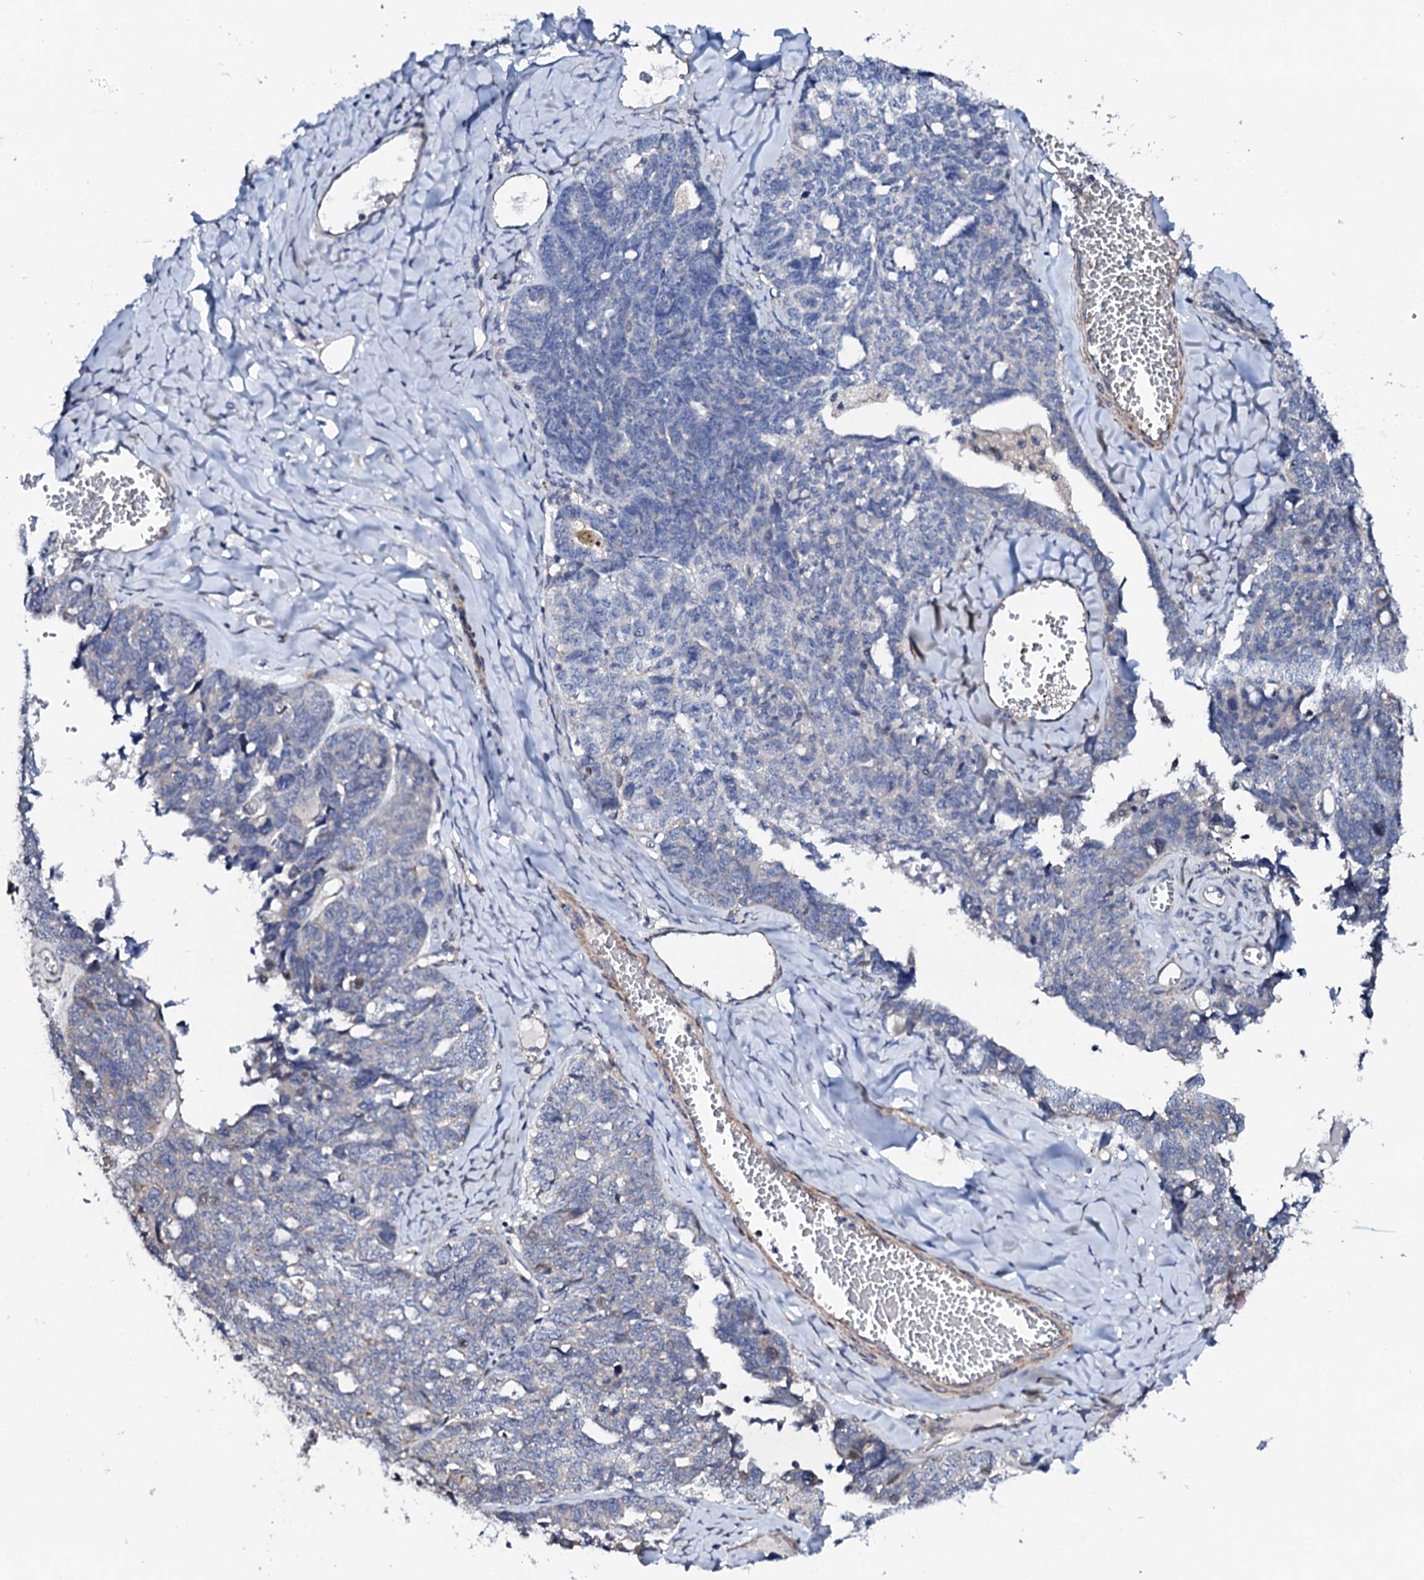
{"staining": {"intensity": "negative", "quantity": "none", "location": "none"}, "tissue": "ovarian cancer", "cell_type": "Tumor cells", "image_type": "cancer", "snomed": [{"axis": "morphology", "description": "Cystadenocarcinoma, serous, NOS"}, {"axis": "topography", "description": "Ovary"}], "caption": "IHC histopathology image of neoplastic tissue: ovarian cancer stained with DAB (3,3'-diaminobenzidine) shows no significant protein staining in tumor cells.", "gene": "CIAO2A", "patient": {"sex": "female", "age": 79}}